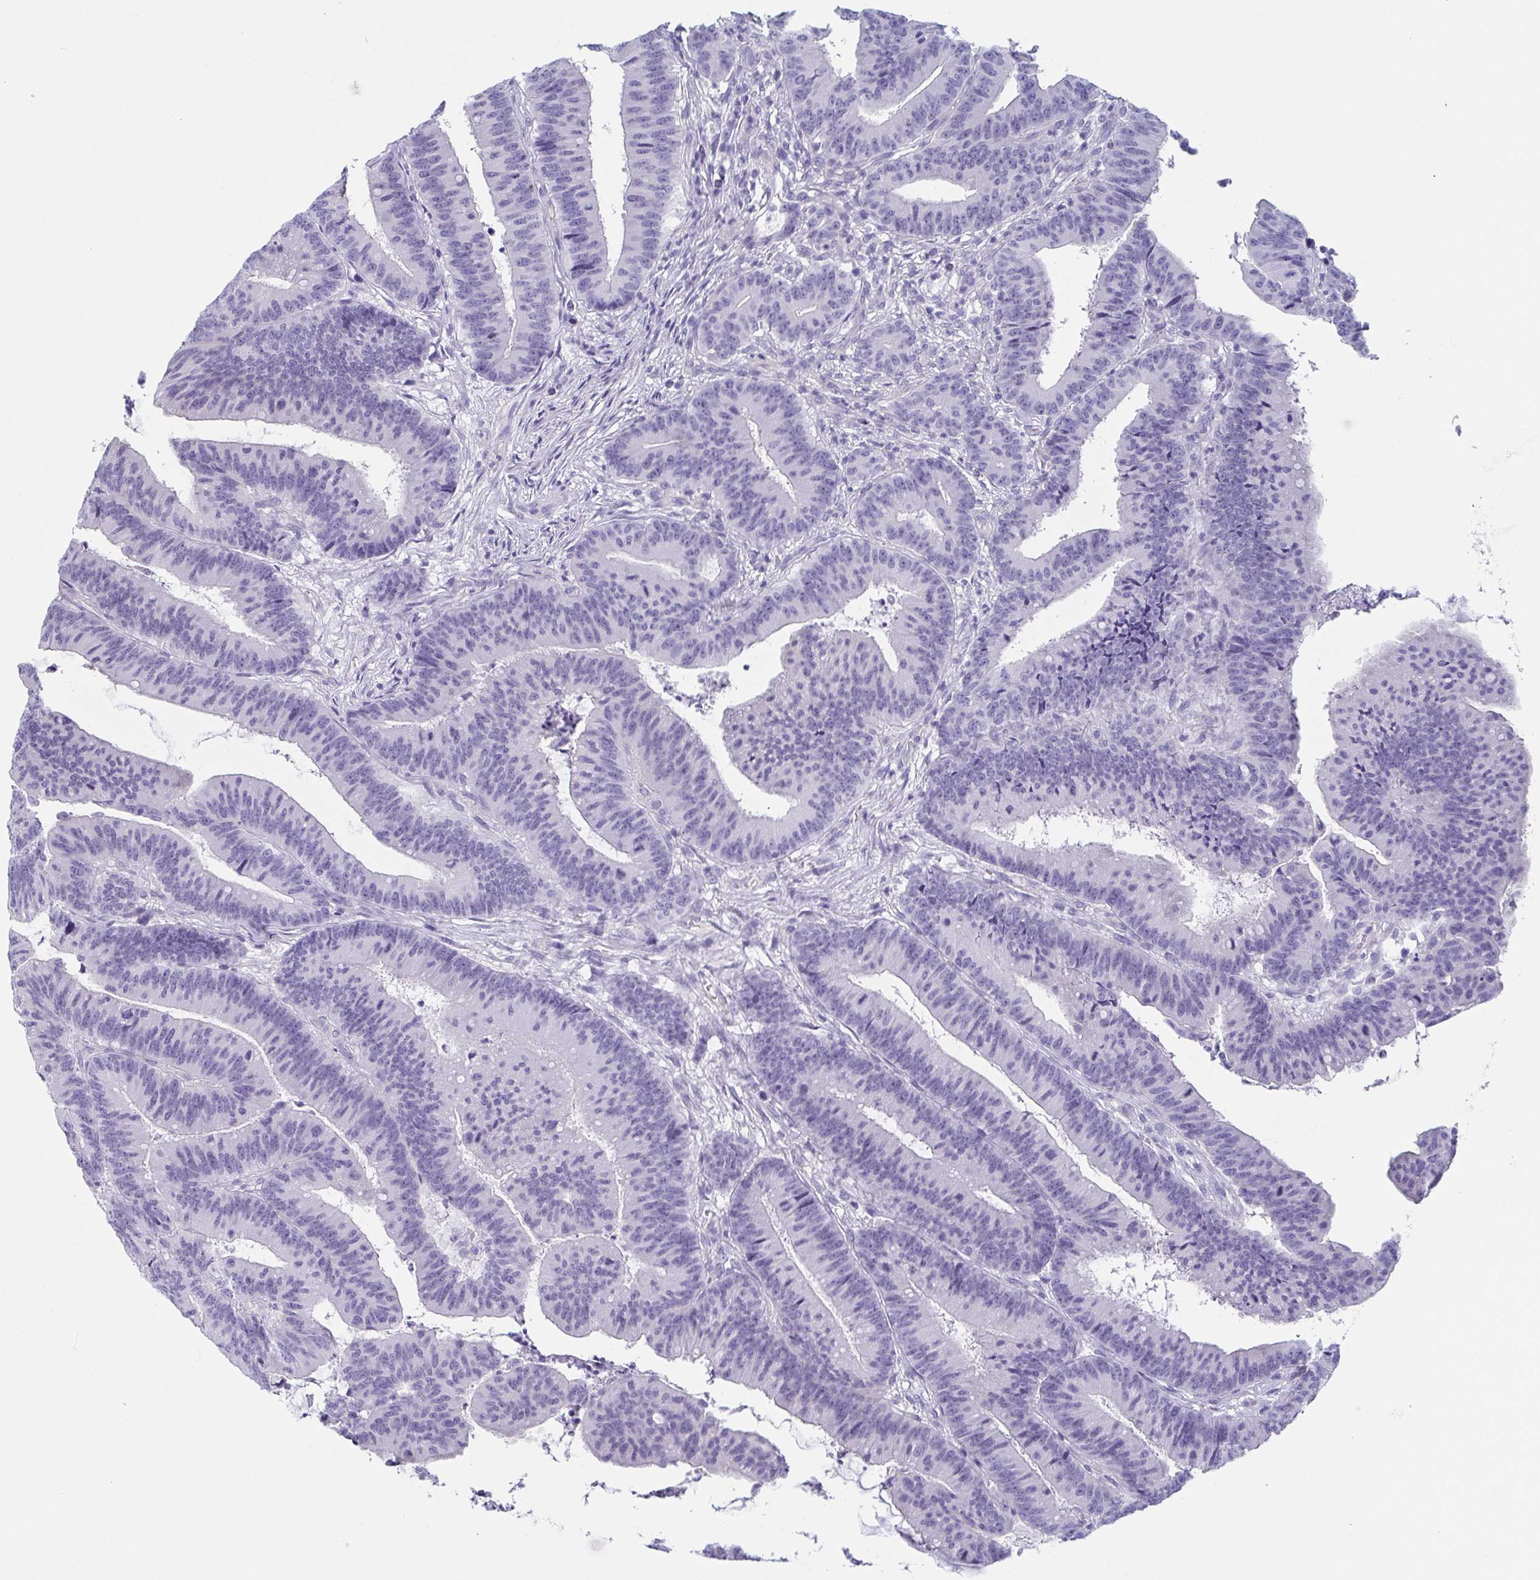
{"staining": {"intensity": "negative", "quantity": "none", "location": "none"}, "tissue": "colorectal cancer", "cell_type": "Tumor cells", "image_type": "cancer", "snomed": [{"axis": "morphology", "description": "Adenocarcinoma, NOS"}, {"axis": "topography", "description": "Colon"}], "caption": "Colorectal cancer stained for a protein using IHC displays no staining tumor cells.", "gene": "PRR4", "patient": {"sex": "female", "age": 78}}